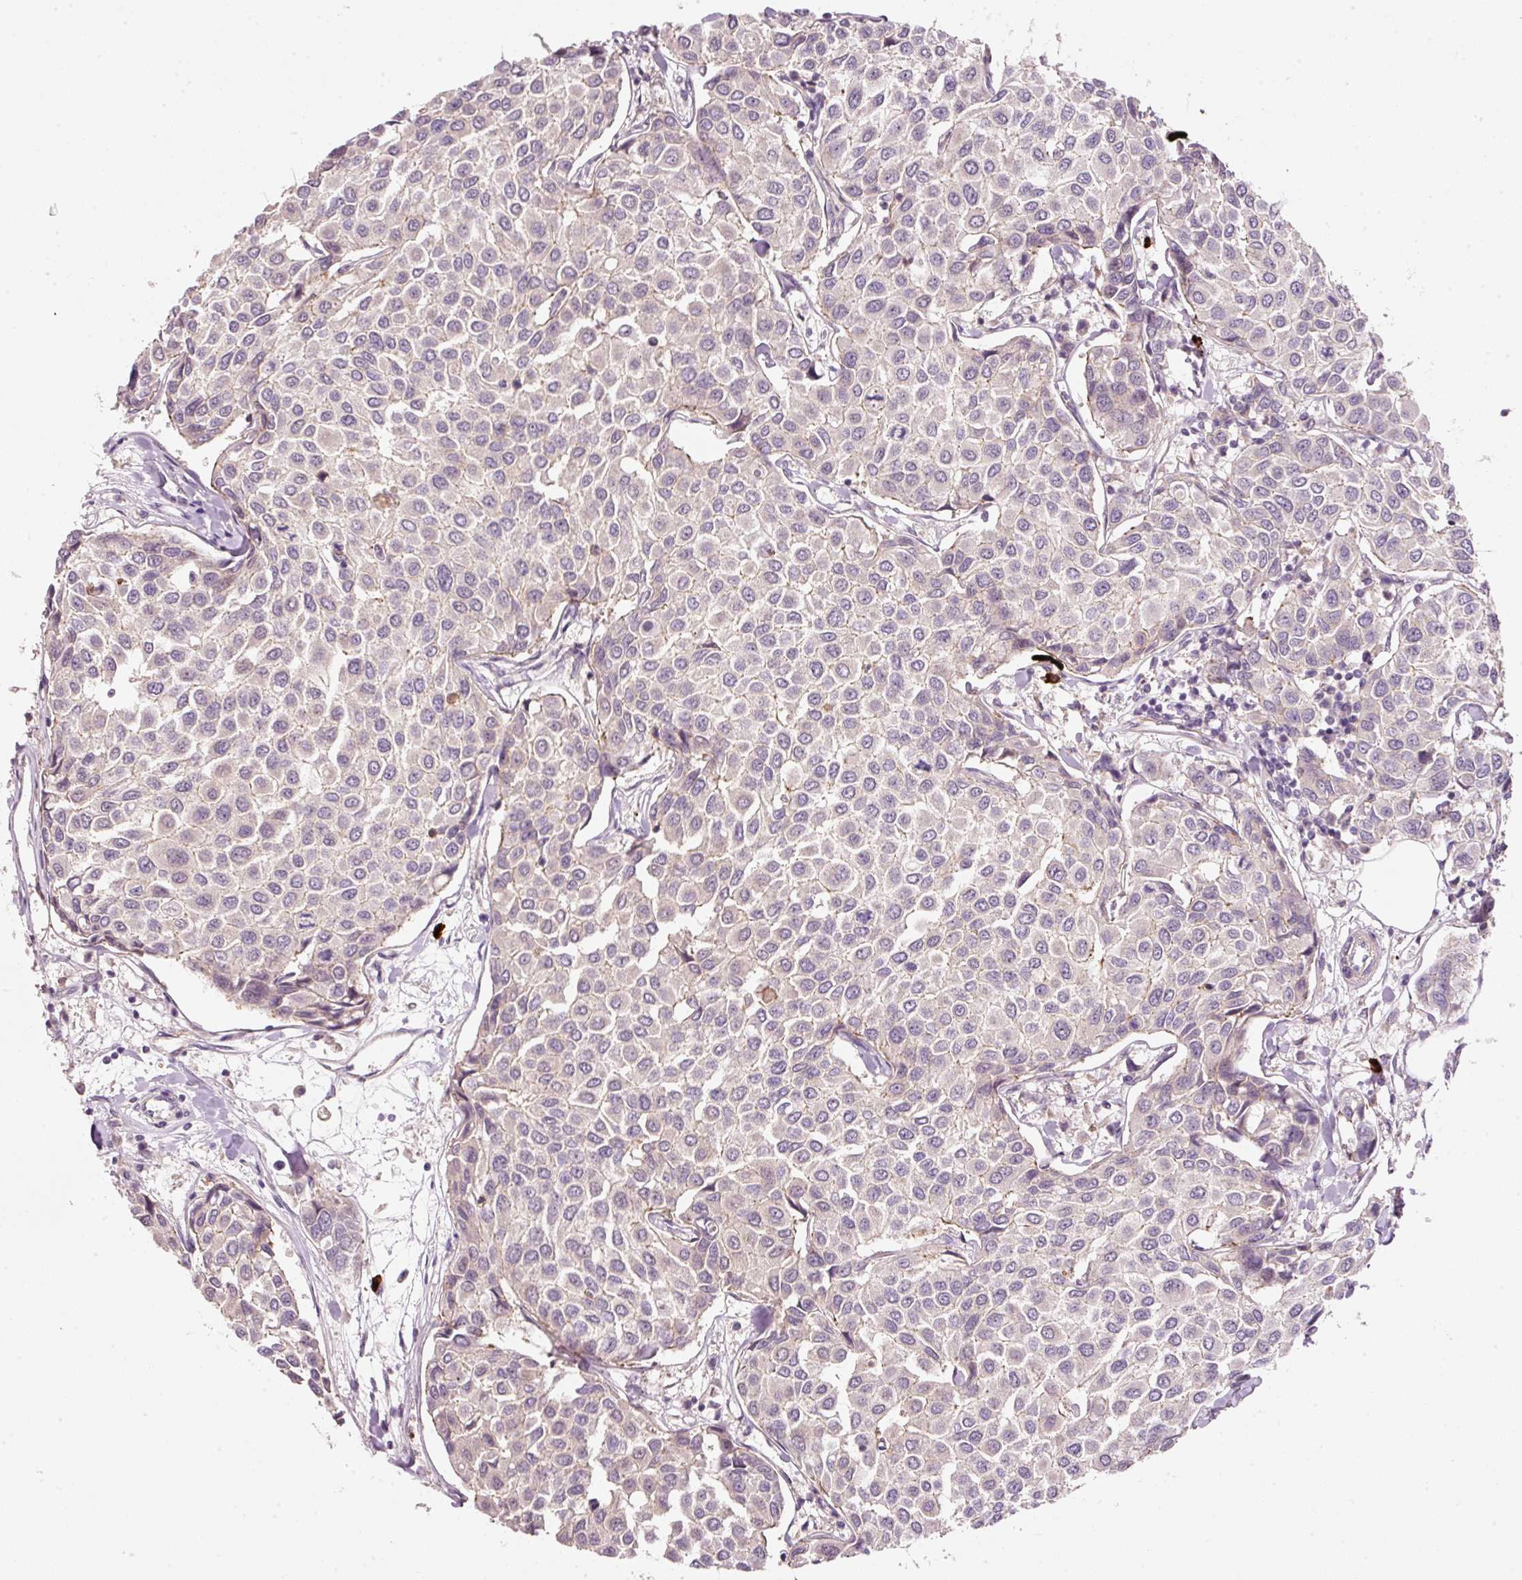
{"staining": {"intensity": "negative", "quantity": "none", "location": "none"}, "tissue": "breast cancer", "cell_type": "Tumor cells", "image_type": "cancer", "snomed": [{"axis": "morphology", "description": "Duct carcinoma"}, {"axis": "topography", "description": "Breast"}], "caption": "Immunohistochemistry (IHC) photomicrograph of neoplastic tissue: human breast cancer (intraductal carcinoma) stained with DAB reveals no significant protein staining in tumor cells.", "gene": "TIRAP", "patient": {"sex": "female", "age": 55}}